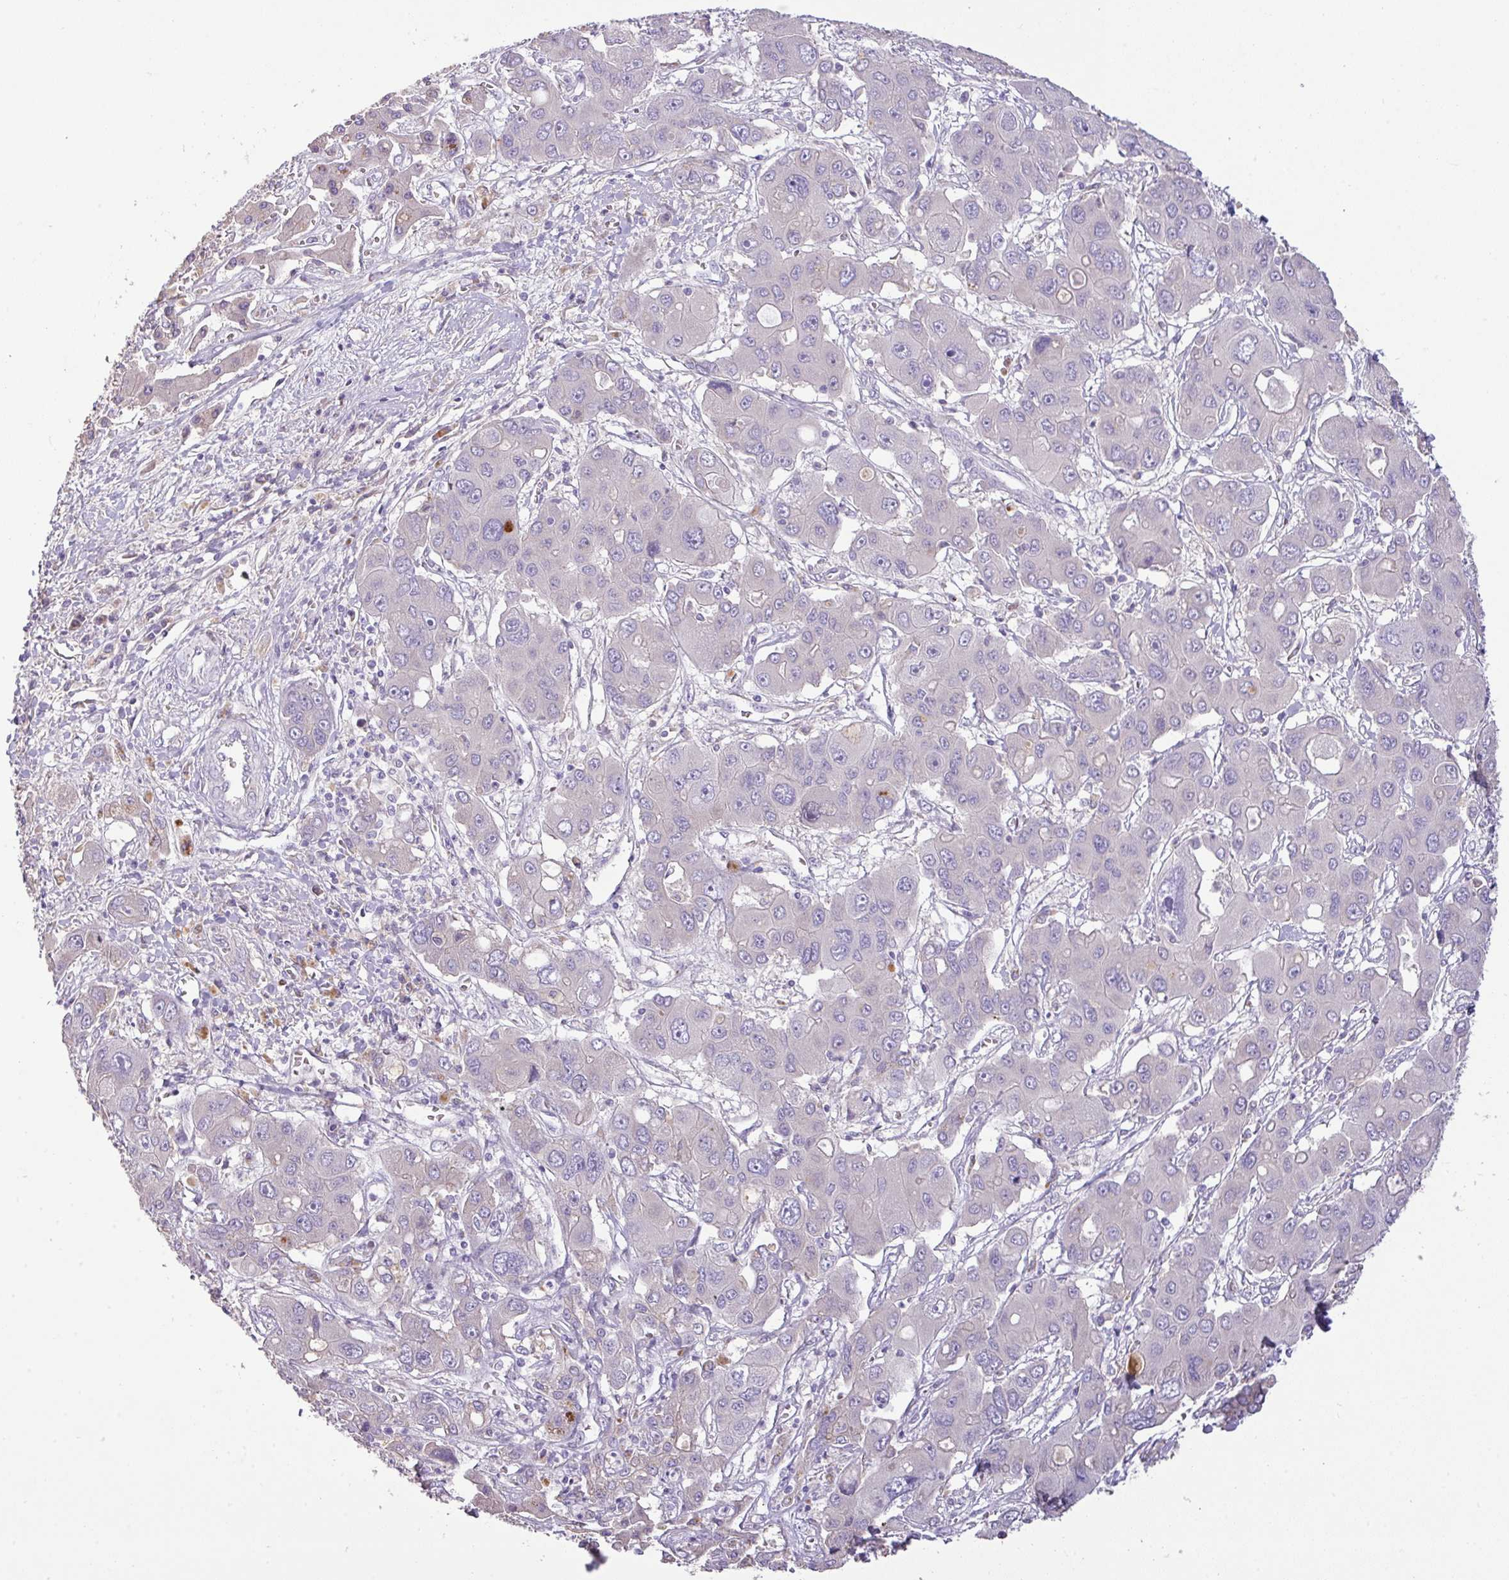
{"staining": {"intensity": "negative", "quantity": "none", "location": "none"}, "tissue": "liver cancer", "cell_type": "Tumor cells", "image_type": "cancer", "snomed": [{"axis": "morphology", "description": "Cholangiocarcinoma"}, {"axis": "topography", "description": "Liver"}], "caption": "IHC histopathology image of neoplastic tissue: human liver cancer (cholangiocarcinoma) stained with DAB shows no significant protein expression in tumor cells.", "gene": "OR6C6", "patient": {"sex": "male", "age": 67}}